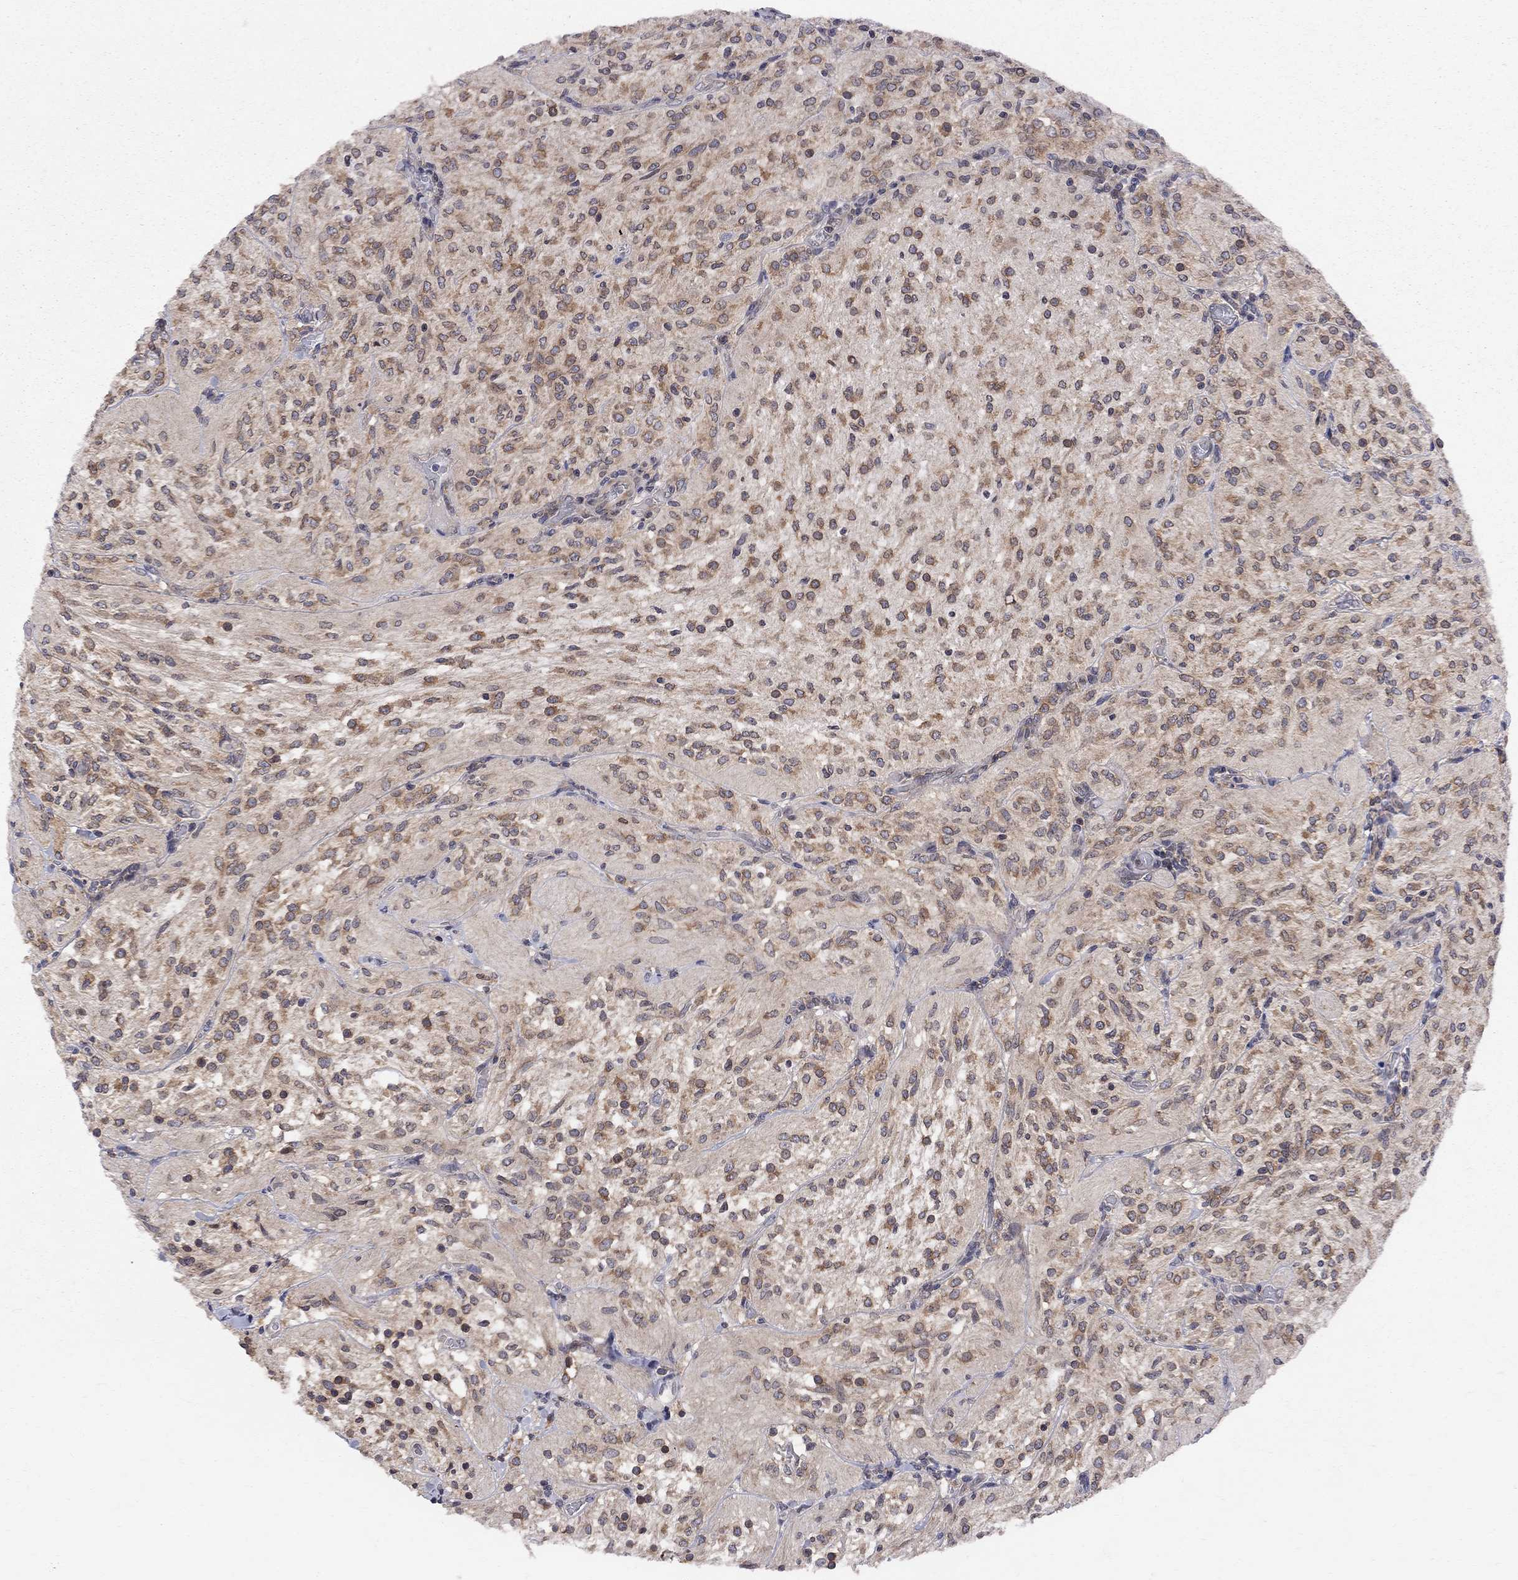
{"staining": {"intensity": "strong", "quantity": "25%-75%", "location": "cytoplasmic/membranous"}, "tissue": "glioma", "cell_type": "Tumor cells", "image_type": "cancer", "snomed": [{"axis": "morphology", "description": "Glioma, malignant, Low grade"}, {"axis": "topography", "description": "Brain"}], "caption": "Immunohistochemical staining of low-grade glioma (malignant) shows strong cytoplasmic/membranous protein expression in approximately 25%-75% of tumor cells.", "gene": "CNOT11", "patient": {"sex": "male", "age": 3}}